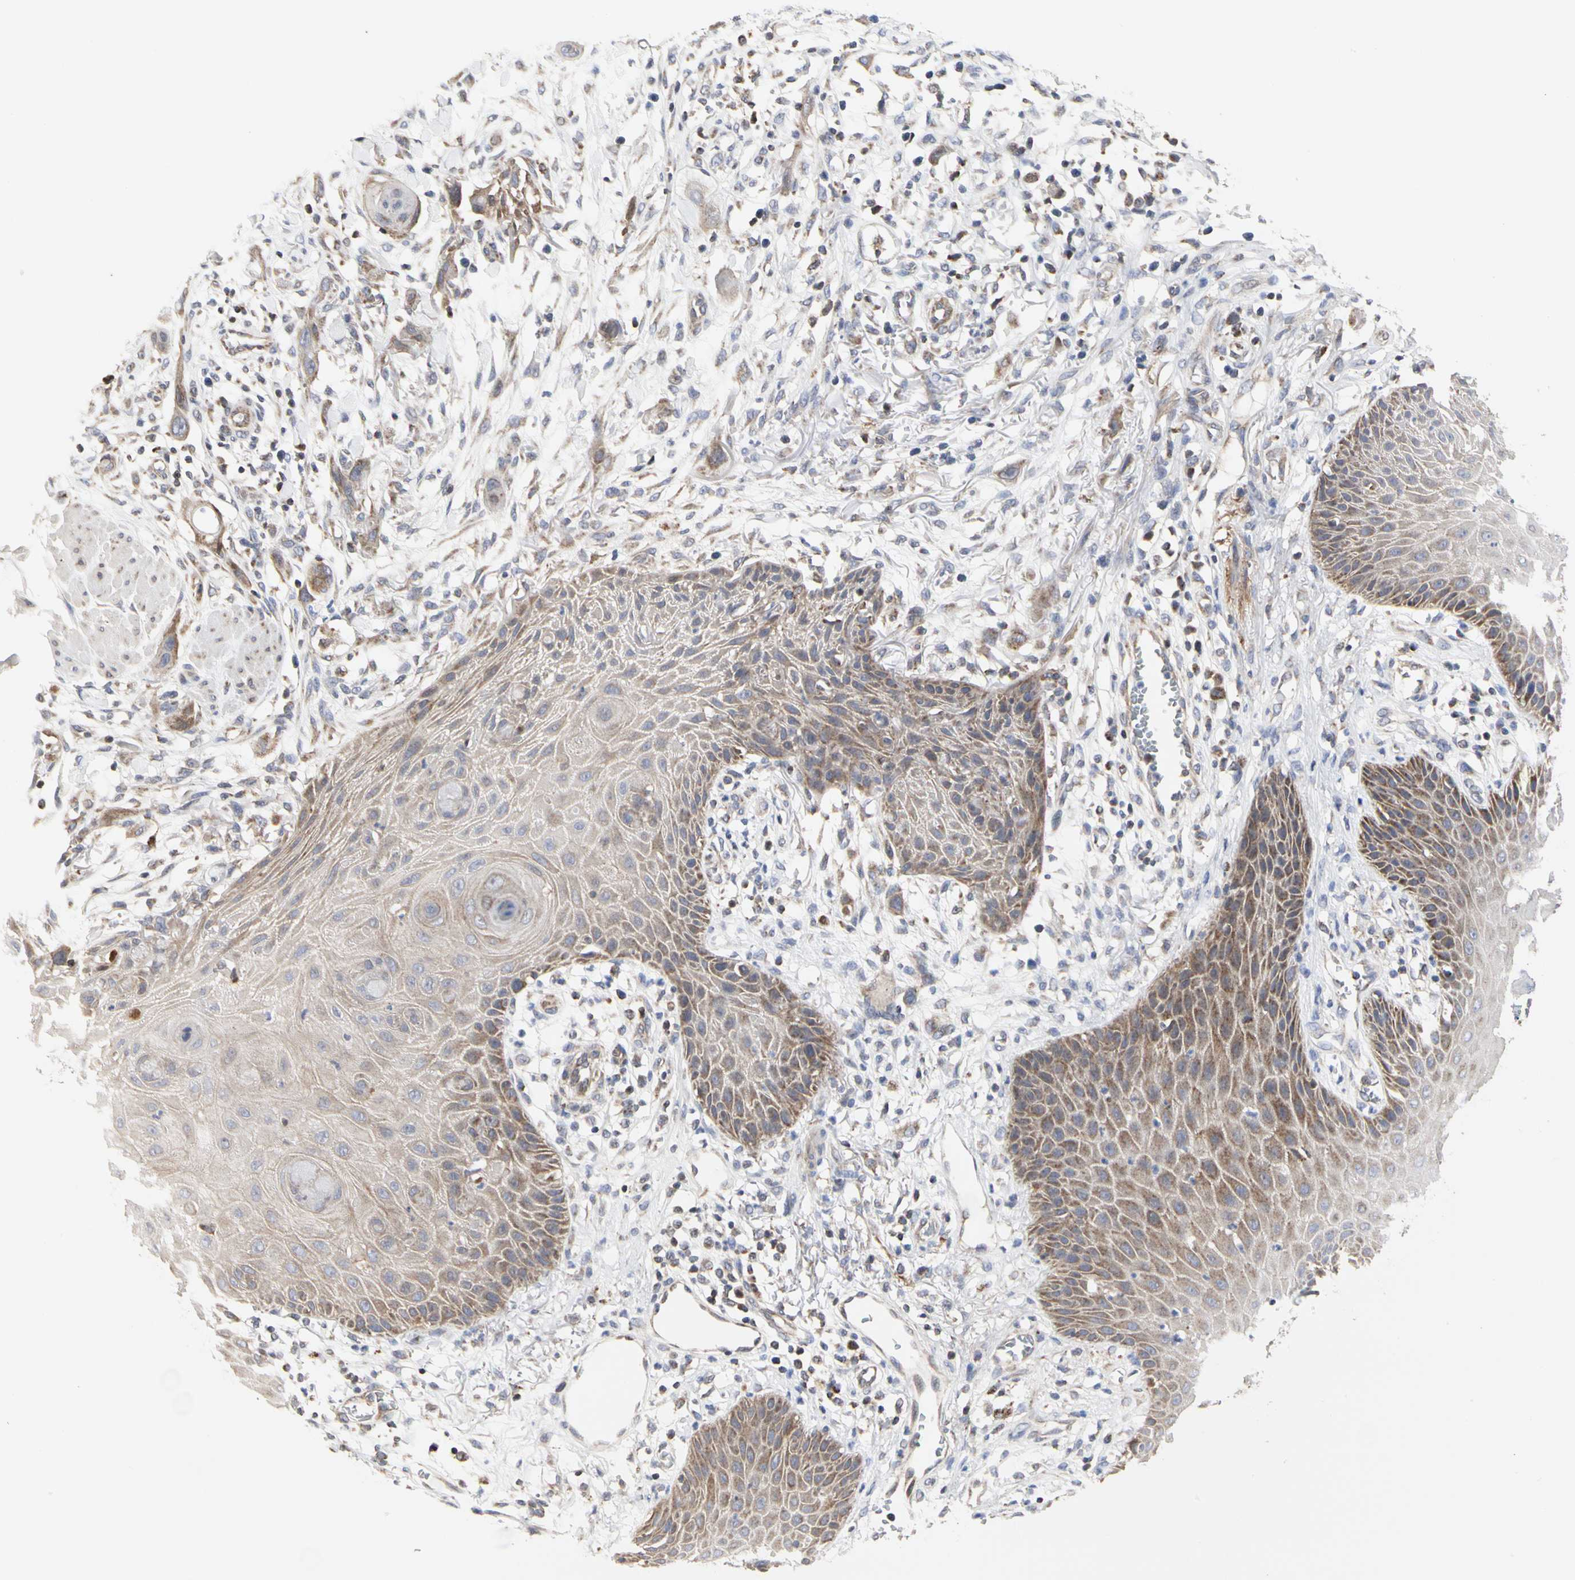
{"staining": {"intensity": "moderate", "quantity": "<25%", "location": "cytoplasmic/membranous"}, "tissue": "skin cancer", "cell_type": "Tumor cells", "image_type": "cancer", "snomed": [{"axis": "morphology", "description": "Normal tissue, NOS"}, {"axis": "morphology", "description": "Squamous cell carcinoma, NOS"}, {"axis": "topography", "description": "Skin"}], "caption": "Moderate cytoplasmic/membranous protein expression is identified in approximately <25% of tumor cells in squamous cell carcinoma (skin).", "gene": "TSKU", "patient": {"sex": "female", "age": 59}}